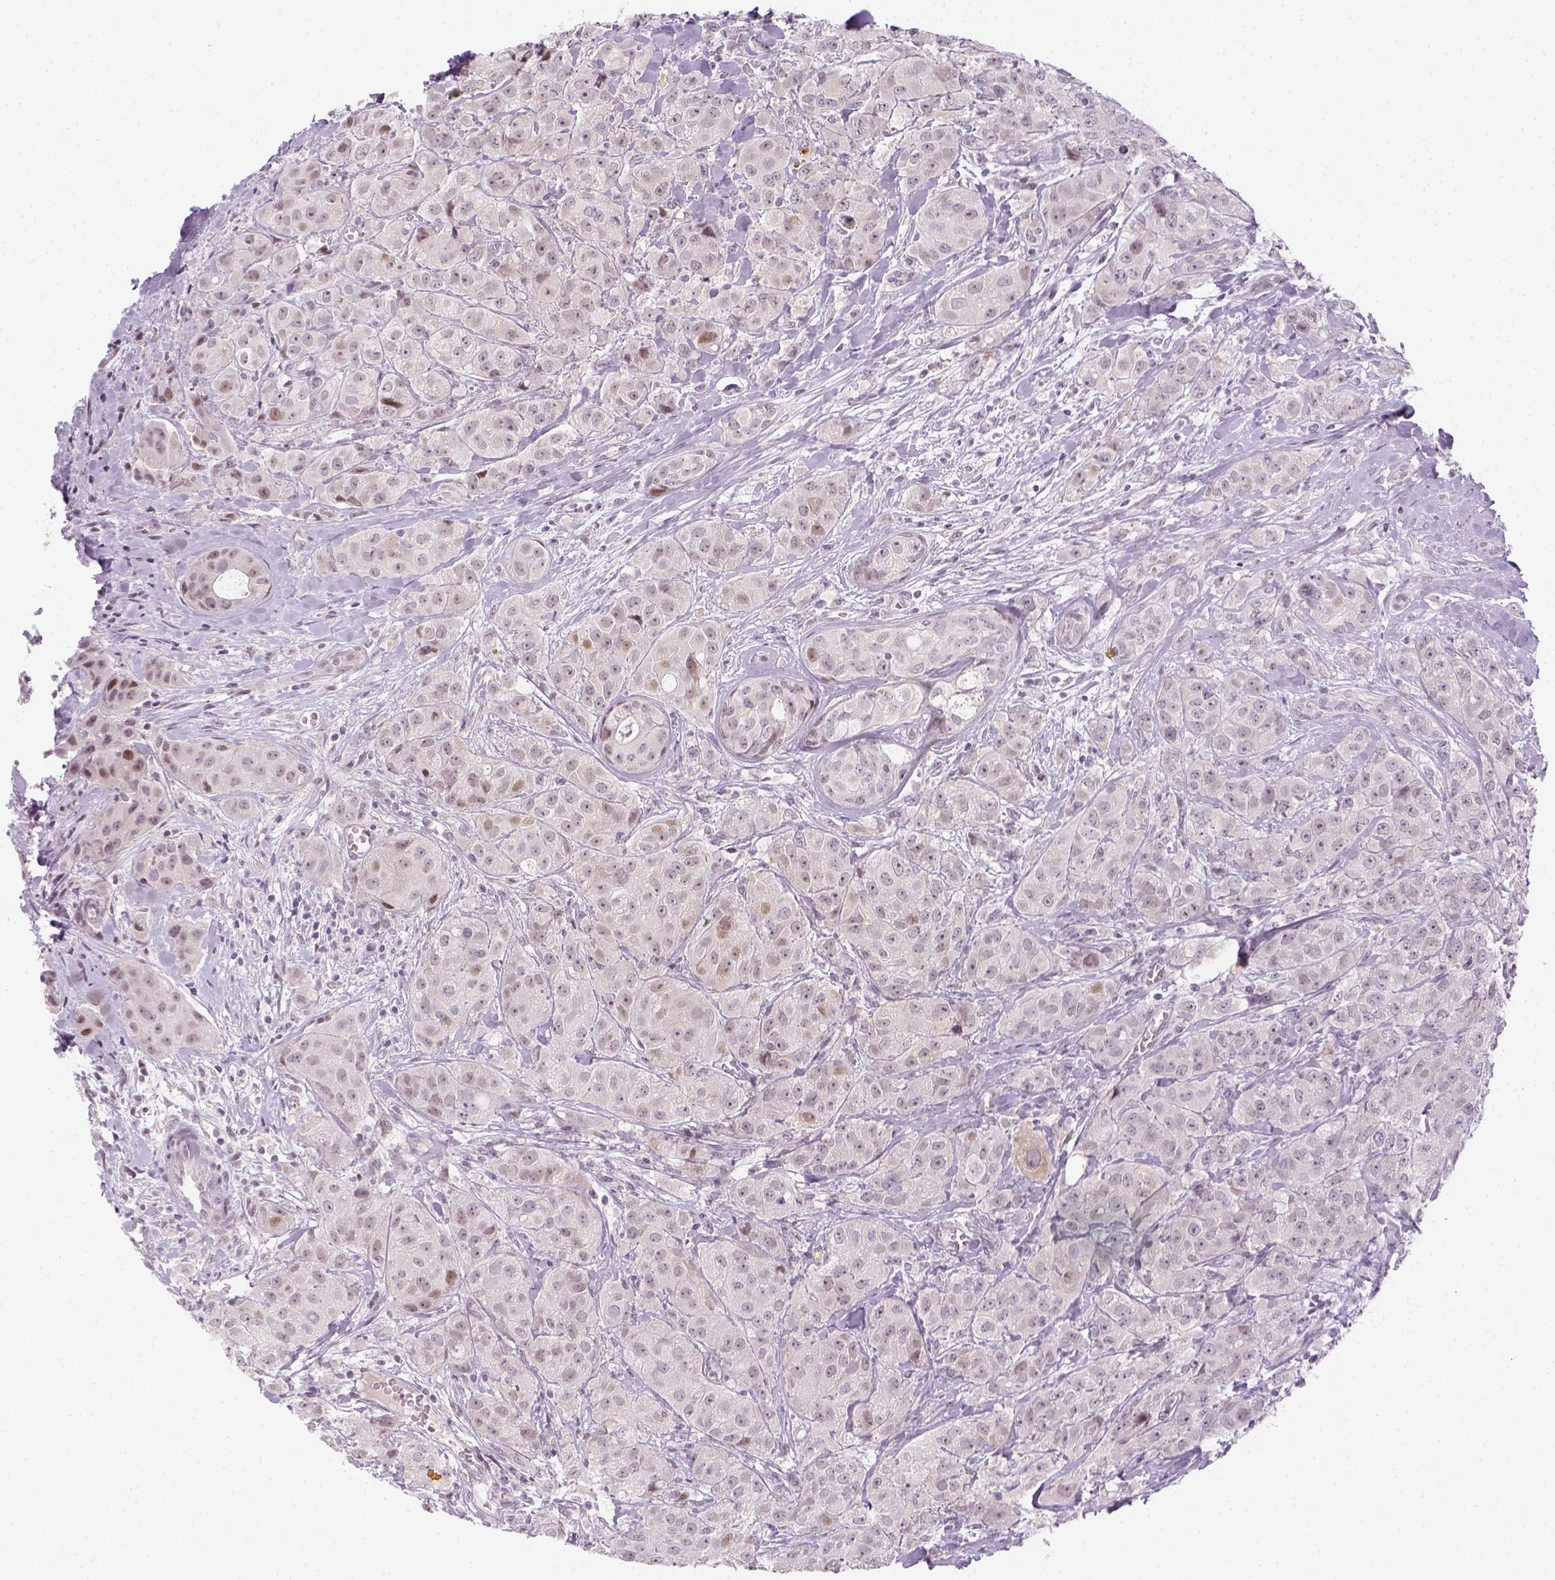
{"staining": {"intensity": "negative", "quantity": "none", "location": "none"}, "tissue": "breast cancer", "cell_type": "Tumor cells", "image_type": "cancer", "snomed": [{"axis": "morphology", "description": "Duct carcinoma"}, {"axis": "topography", "description": "Breast"}], "caption": "A photomicrograph of invasive ductal carcinoma (breast) stained for a protein exhibits no brown staining in tumor cells.", "gene": "MAGEB3", "patient": {"sex": "female", "age": 43}}